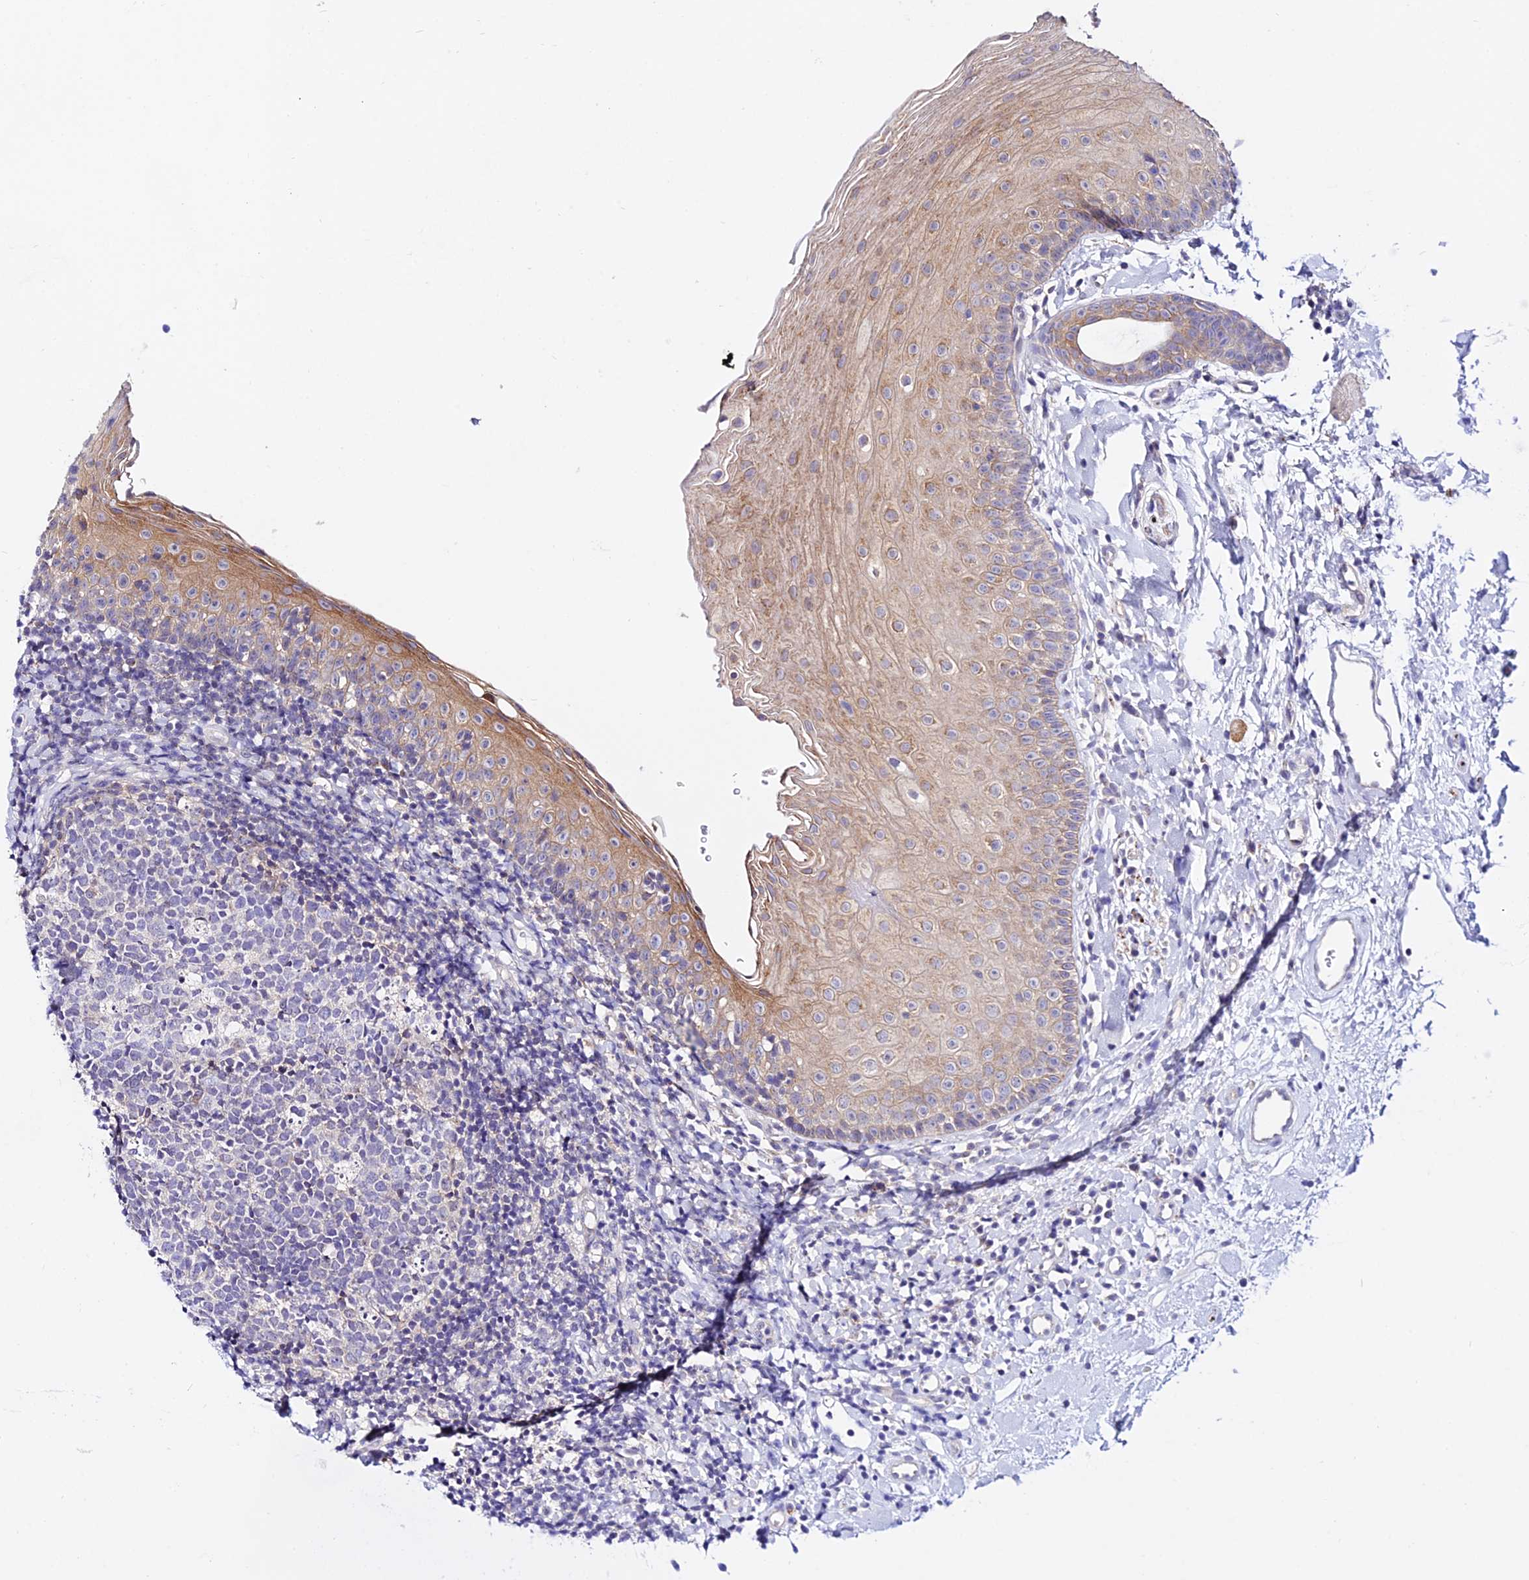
{"staining": {"intensity": "moderate", "quantity": "25%-75%", "location": "cytoplasmic/membranous"}, "tissue": "oral mucosa", "cell_type": "Squamous epithelial cells", "image_type": "normal", "snomed": [{"axis": "morphology", "description": "Normal tissue, NOS"}, {"axis": "topography", "description": "Oral tissue"}], "caption": "Oral mucosa stained for a protein (brown) reveals moderate cytoplasmic/membranous positive staining in about 25%-75% of squamous epithelial cells.", "gene": "ATG16L2", "patient": {"sex": "male", "age": 46}}